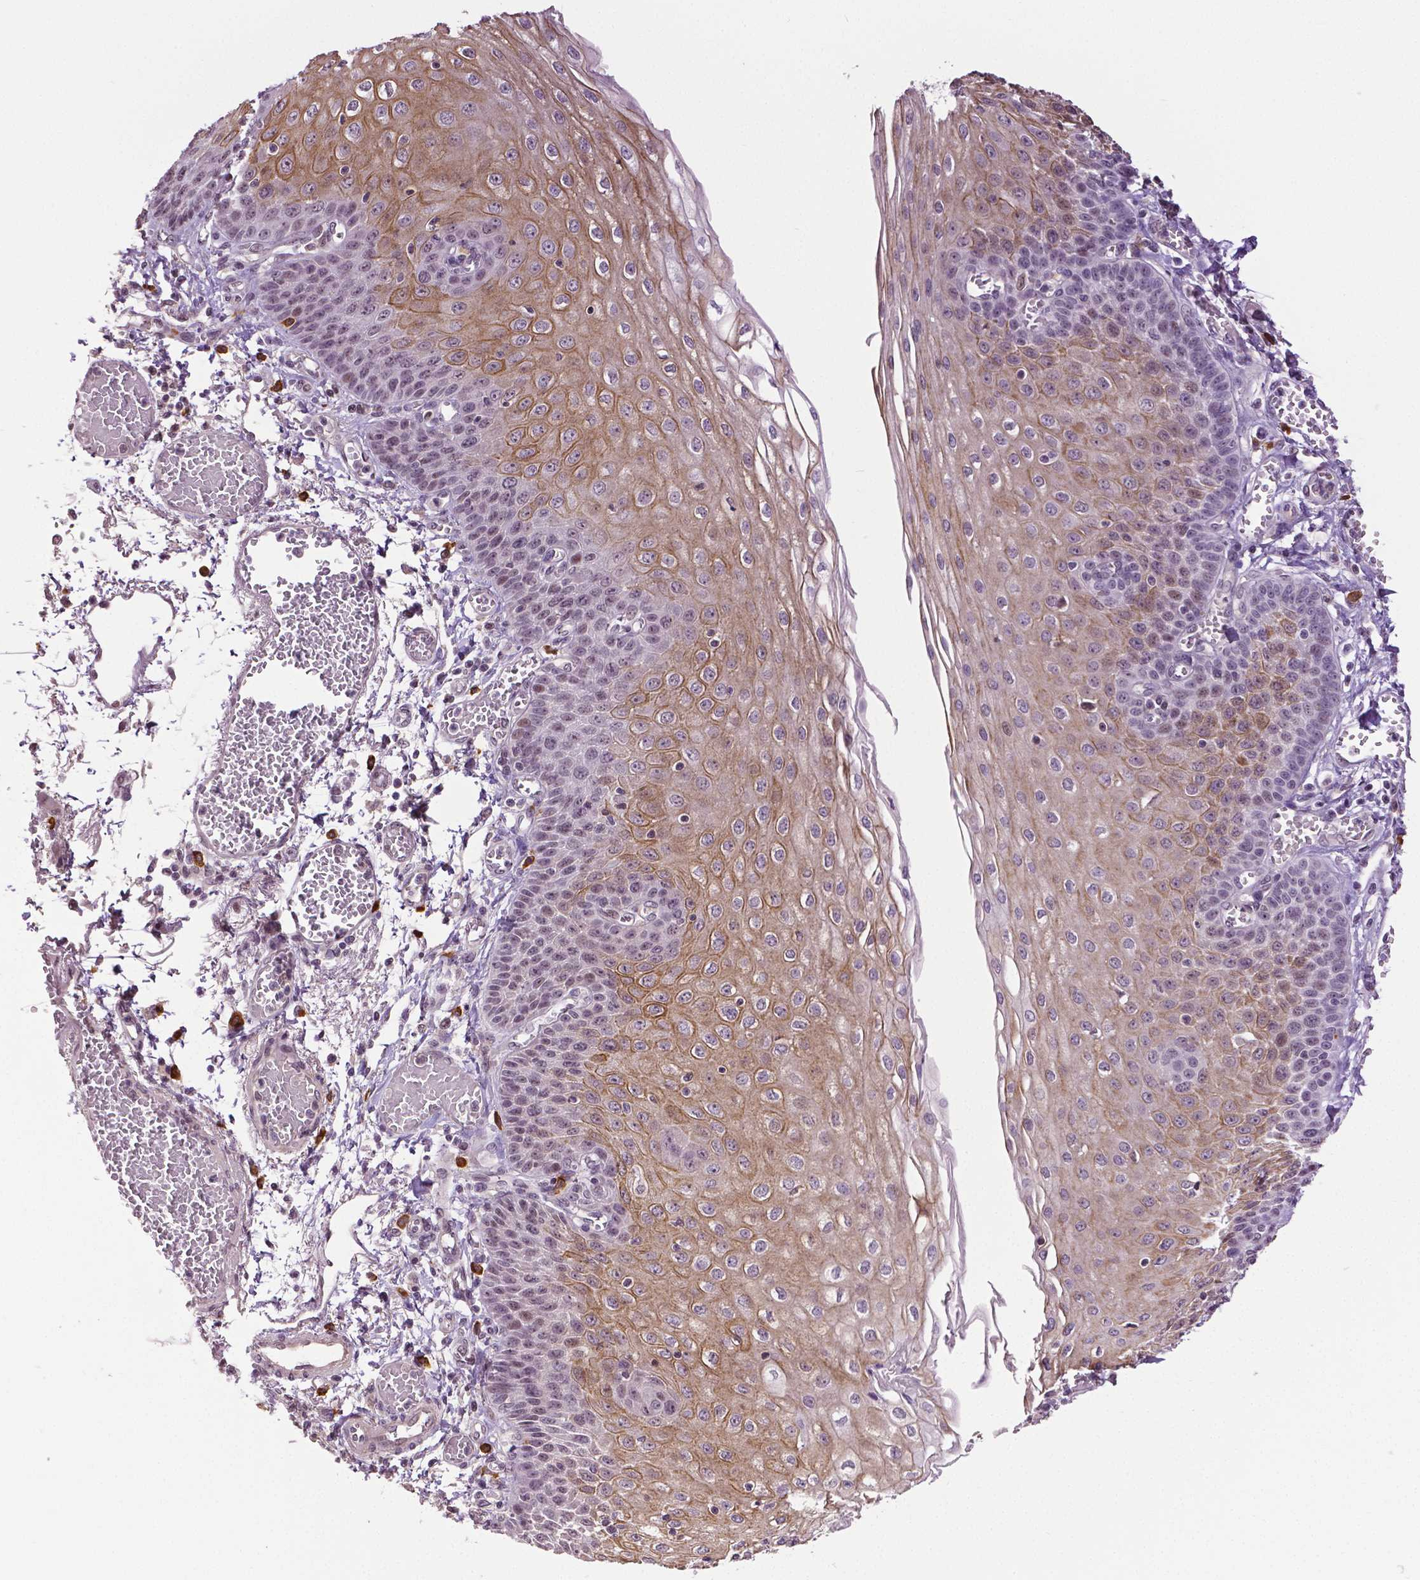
{"staining": {"intensity": "moderate", "quantity": "25%-75%", "location": "cytoplasmic/membranous,nuclear"}, "tissue": "esophagus", "cell_type": "Squamous epithelial cells", "image_type": "normal", "snomed": [{"axis": "morphology", "description": "Normal tissue, NOS"}, {"axis": "morphology", "description": "Adenocarcinoma, NOS"}, {"axis": "topography", "description": "Esophagus"}], "caption": "There is medium levels of moderate cytoplasmic/membranous,nuclear expression in squamous epithelial cells of unremarkable esophagus, as demonstrated by immunohistochemical staining (brown color).", "gene": "DLX5", "patient": {"sex": "male", "age": 81}}